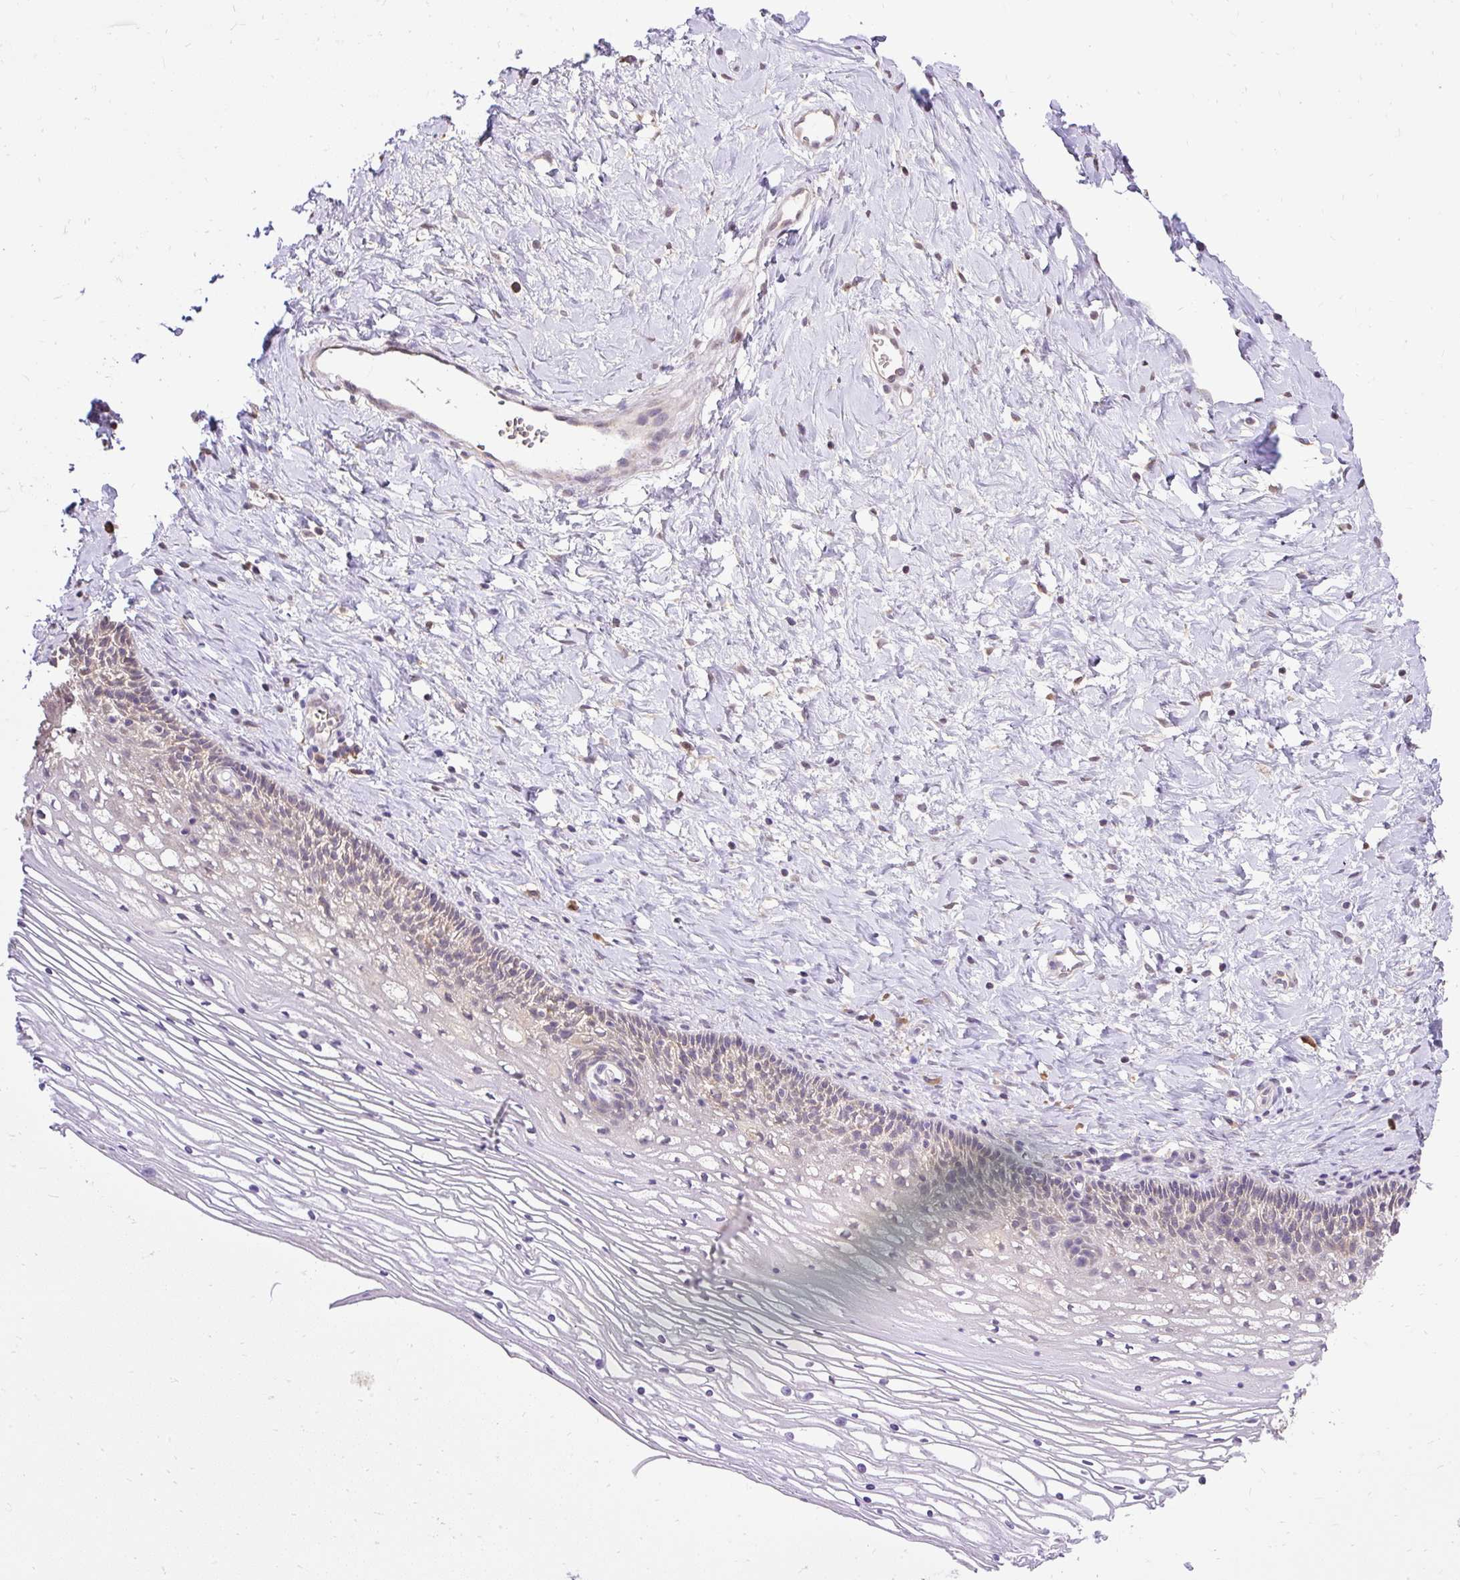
{"staining": {"intensity": "weak", "quantity": ">75%", "location": "cytoplasmic/membranous"}, "tissue": "cervix", "cell_type": "Glandular cells", "image_type": "normal", "snomed": [{"axis": "morphology", "description": "Normal tissue, NOS"}, {"axis": "topography", "description": "Cervix"}], "caption": "Brown immunohistochemical staining in normal human cervix demonstrates weak cytoplasmic/membranous positivity in about >75% of glandular cells. (DAB IHC with brightfield microscopy, high magnification).", "gene": "SEC63", "patient": {"sex": "female", "age": 36}}